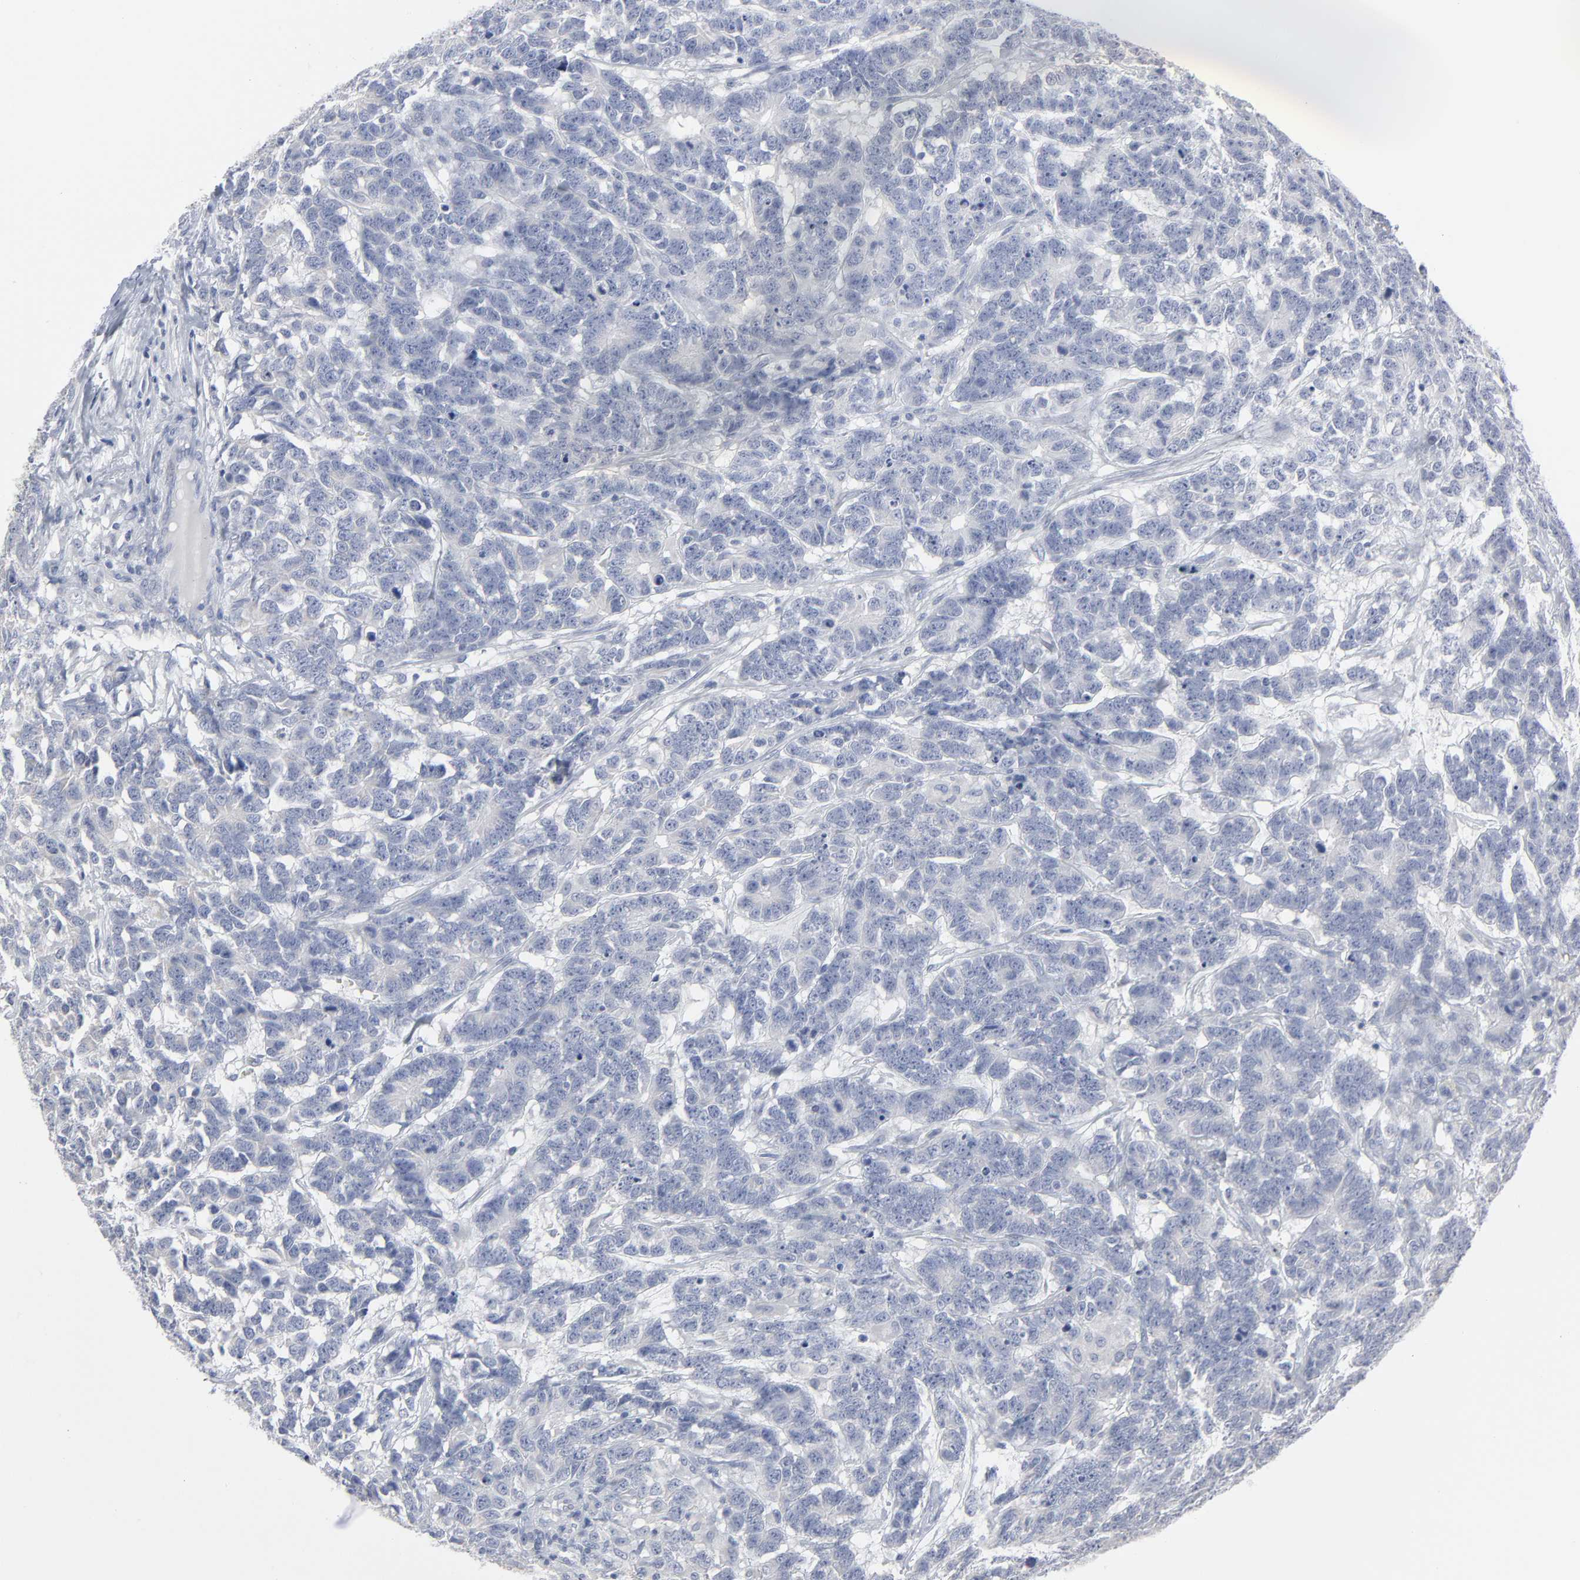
{"staining": {"intensity": "negative", "quantity": "none", "location": "none"}, "tissue": "testis cancer", "cell_type": "Tumor cells", "image_type": "cancer", "snomed": [{"axis": "morphology", "description": "Carcinoma, Embryonal, NOS"}, {"axis": "topography", "description": "Testis"}], "caption": "Testis embryonal carcinoma stained for a protein using immunohistochemistry (IHC) demonstrates no expression tumor cells.", "gene": "PAGE1", "patient": {"sex": "male", "age": 26}}